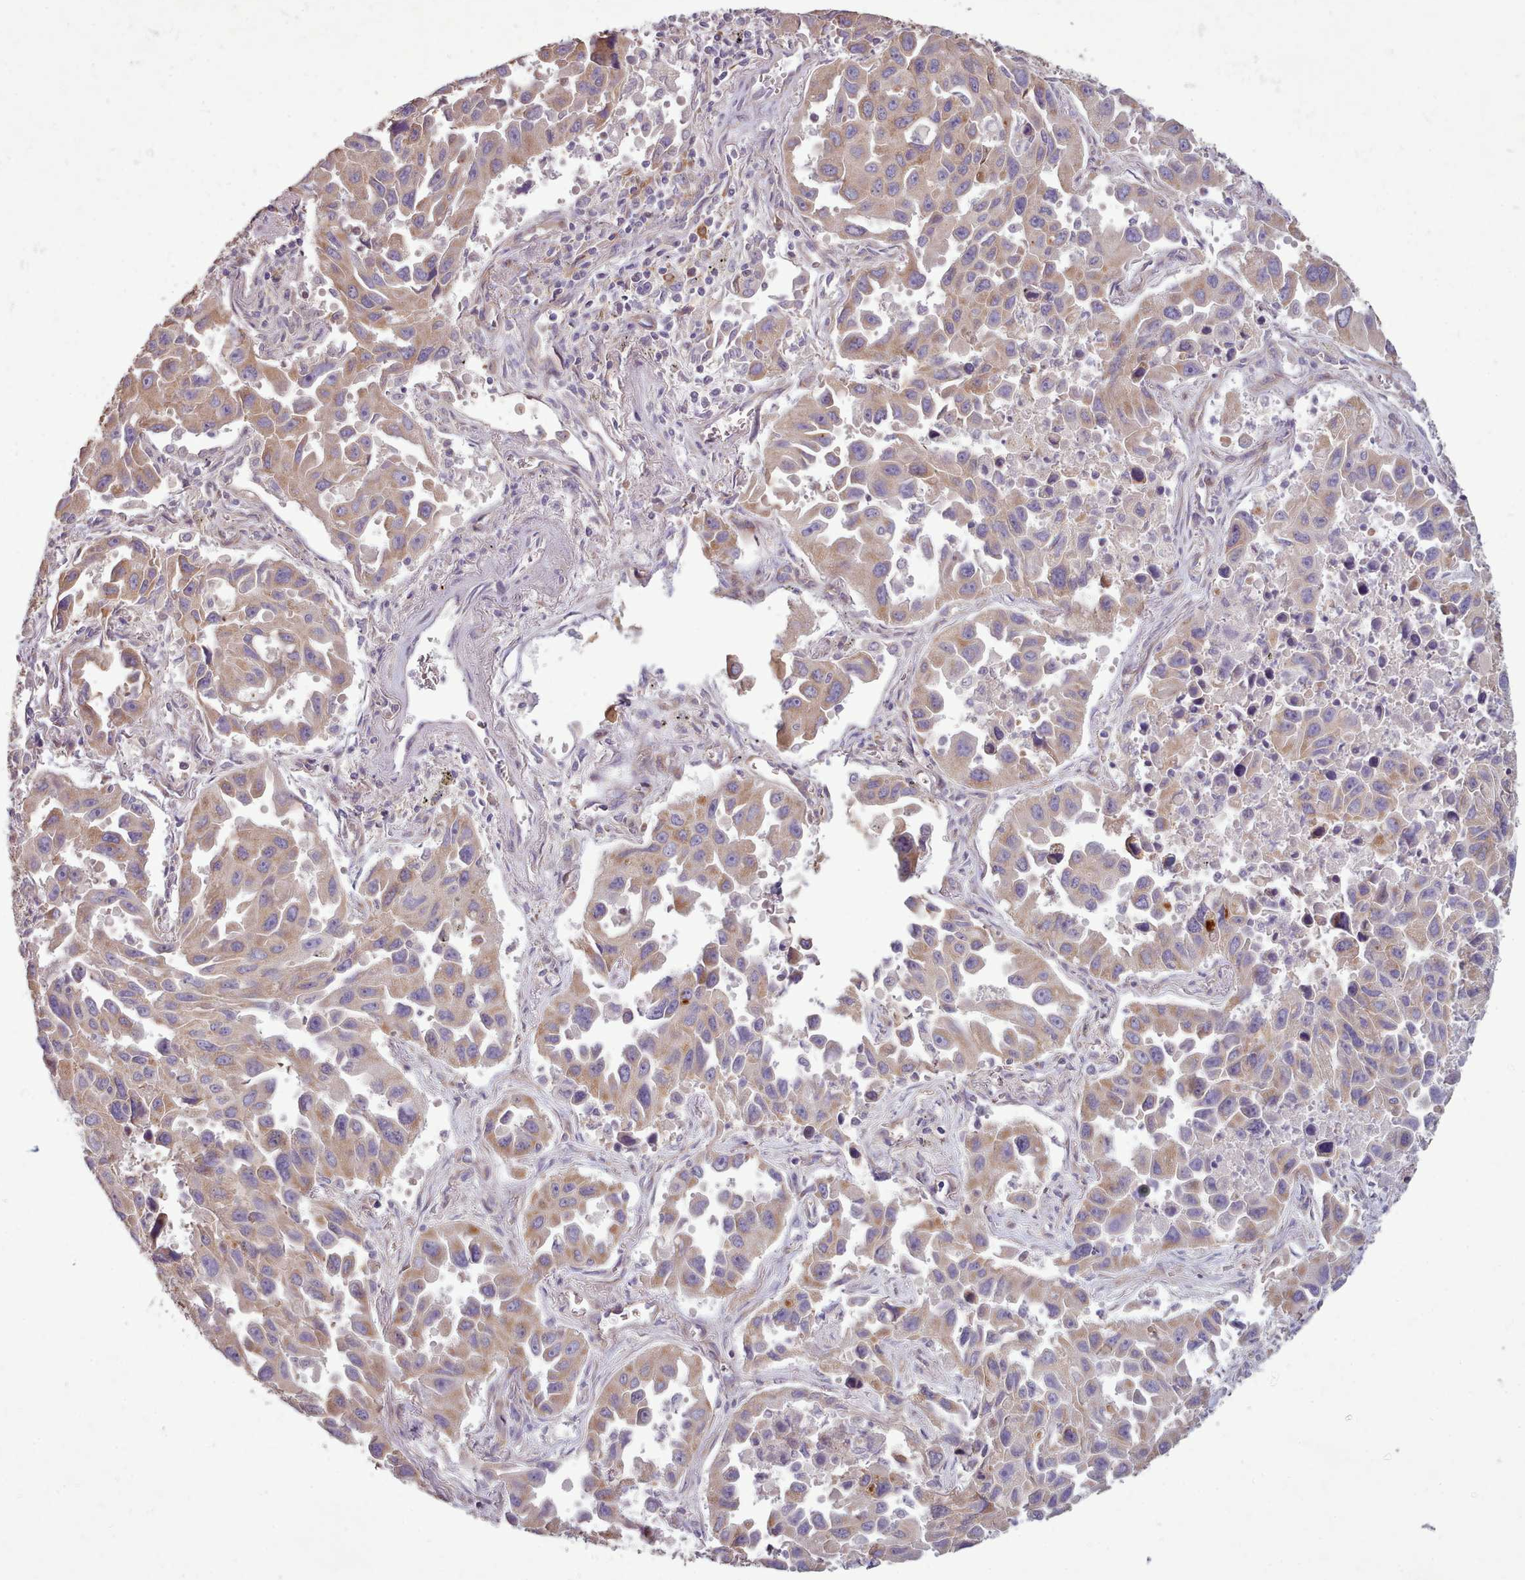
{"staining": {"intensity": "moderate", "quantity": ">75%", "location": "cytoplasmic/membranous"}, "tissue": "lung cancer", "cell_type": "Tumor cells", "image_type": "cancer", "snomed": [{"axis": "morphology", "description": "Adenocarcinoma, NOS"}, {"axis": "topography", "description": "Lung"}], "caption": "Protein expression analysis of lung cancer demonstrates moderate cytoplasmic/membranous expression in about >75% of tumor cells.", "gene": "DPF1", "patient": {"sex": "male", "age": 66}}